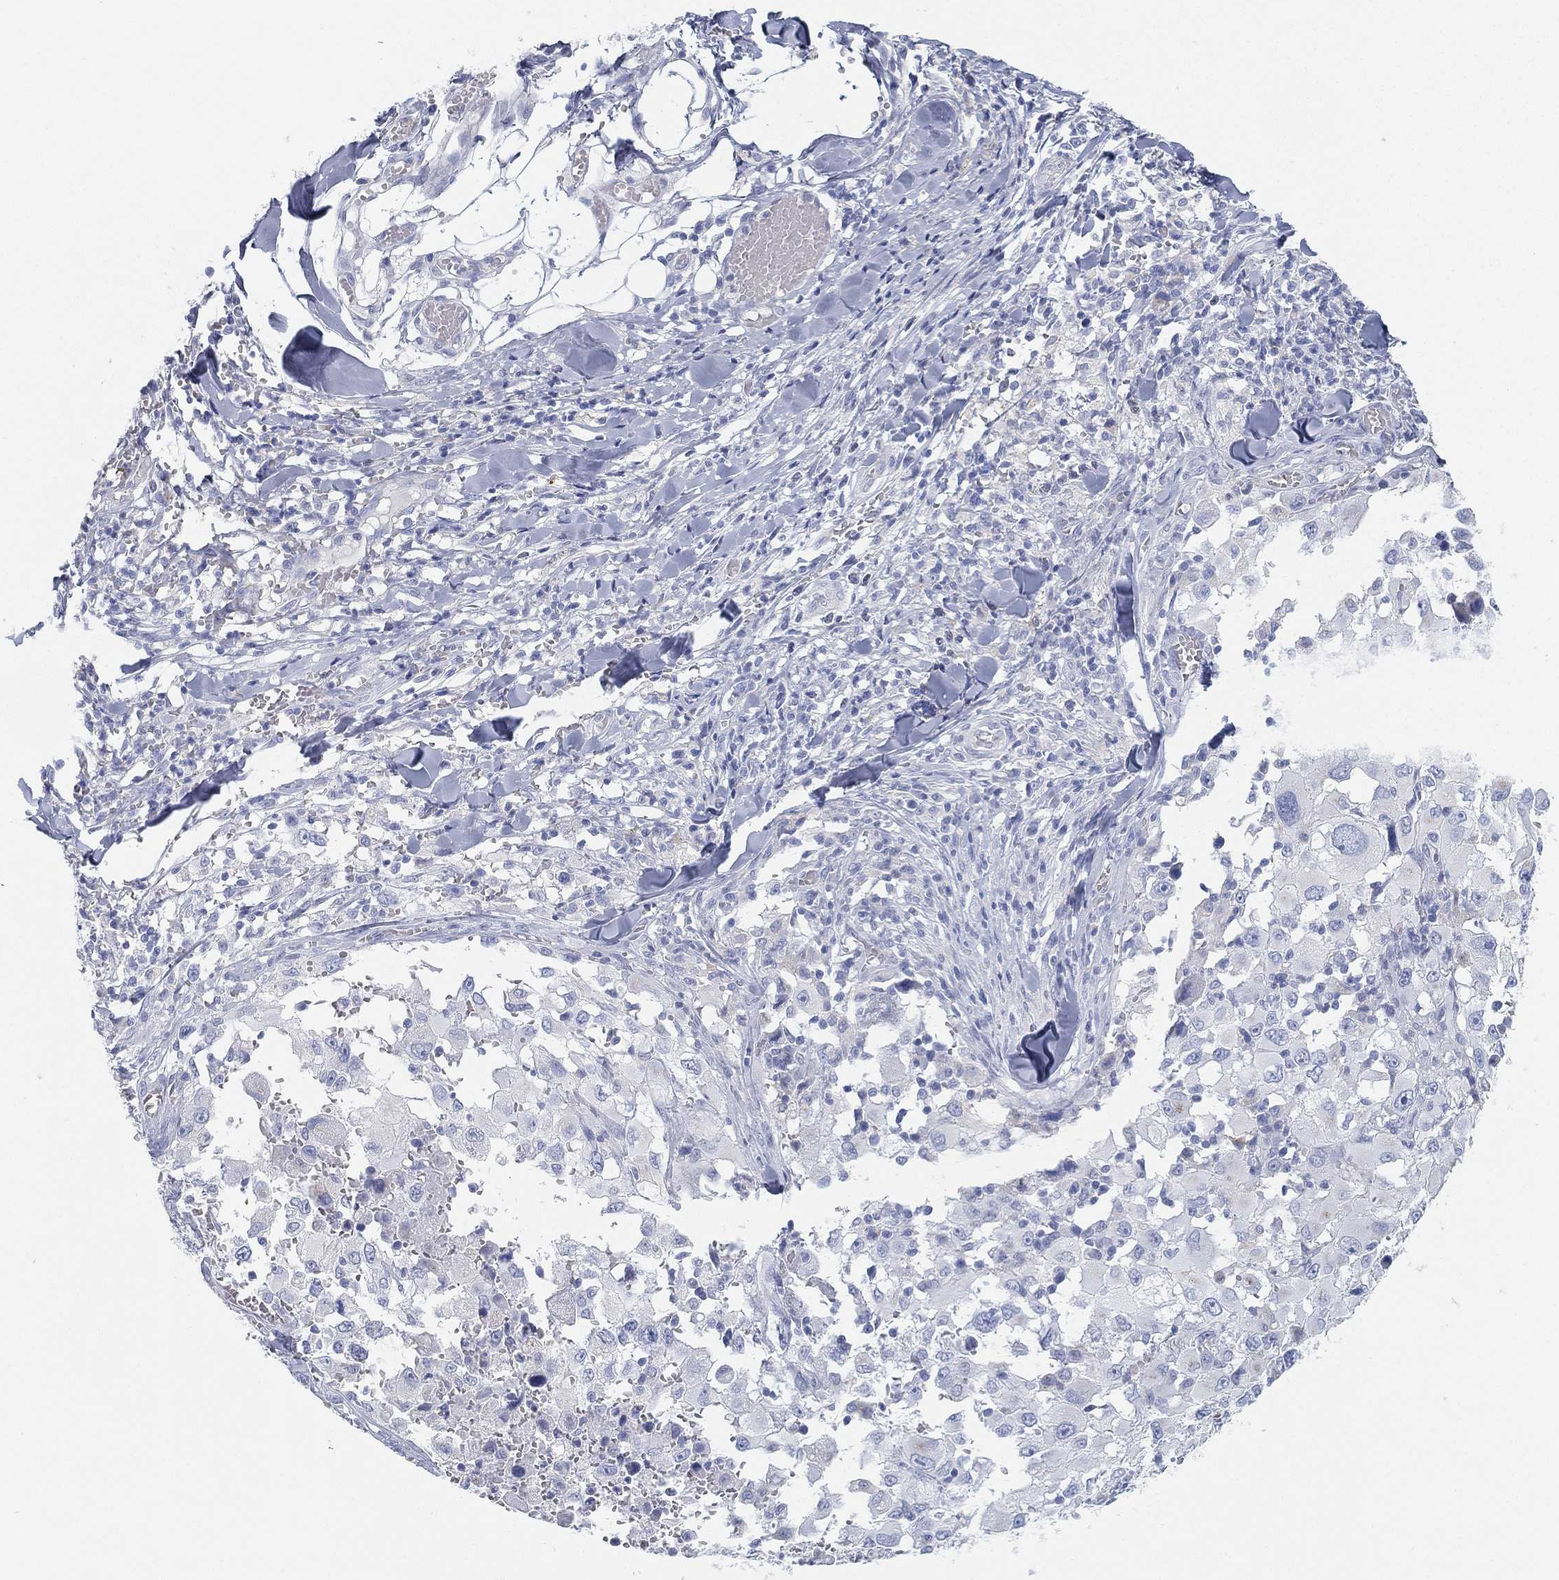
{"staining": {"intensity": "negative", "quantity": "none", "location": "none"}, "tissue": "melanoma", "cell_type": "Tumor cells", "image_type": "cancer", "snomed": [{"axis": "morphology", "description": "Malignant melanoma, Metastatic site"}, {"axis": "topography", "description": "Lymph node"}], "caption": "An immunohistochemistry histopathology image of melanoma is shown. There is no staining in tumor cells of melanoma.", "gene": "GPR61", "patient": {"sex": "male", "age": 50}}